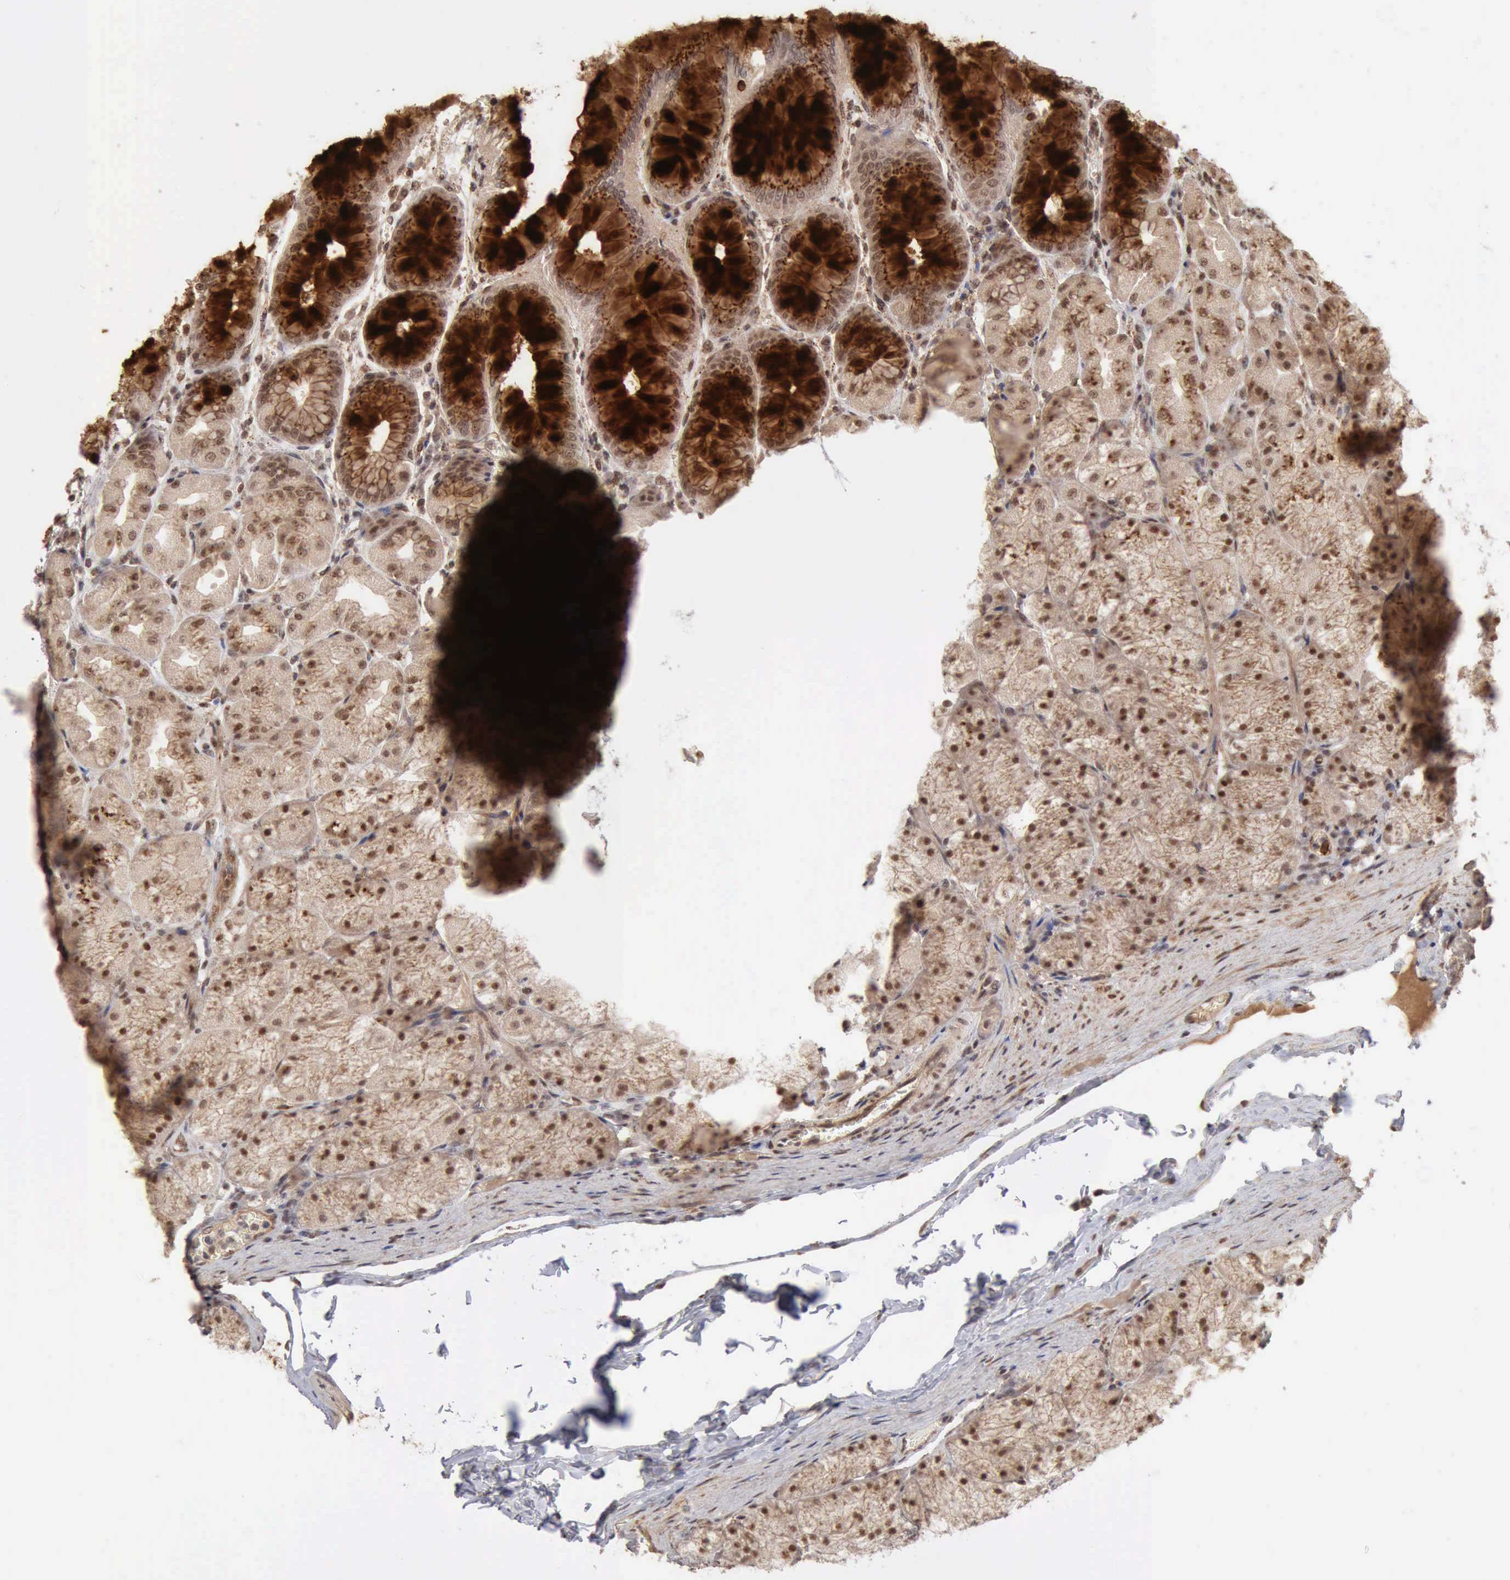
{"staining": {"intensity": "moderate", "quantity": ">75%", "location": "cytoplasmic/membranous,nuclear"}, "tissue": "stomach", "cell_type": "Glandular cells", "image_type": "normal", "snomed": [{"axis": "morphology", "description": "Normal tissue, NOS"}, {"axis": "topography", "description": "Stomach, upper"}], "caption": "Unremarkable stomach shows moderate cytoplasmic/membranous,nuclear expression in approximately >75% of glandular cells.", "gene": "CDKN2A", "patient": {"sex": "female", "age": 56}}